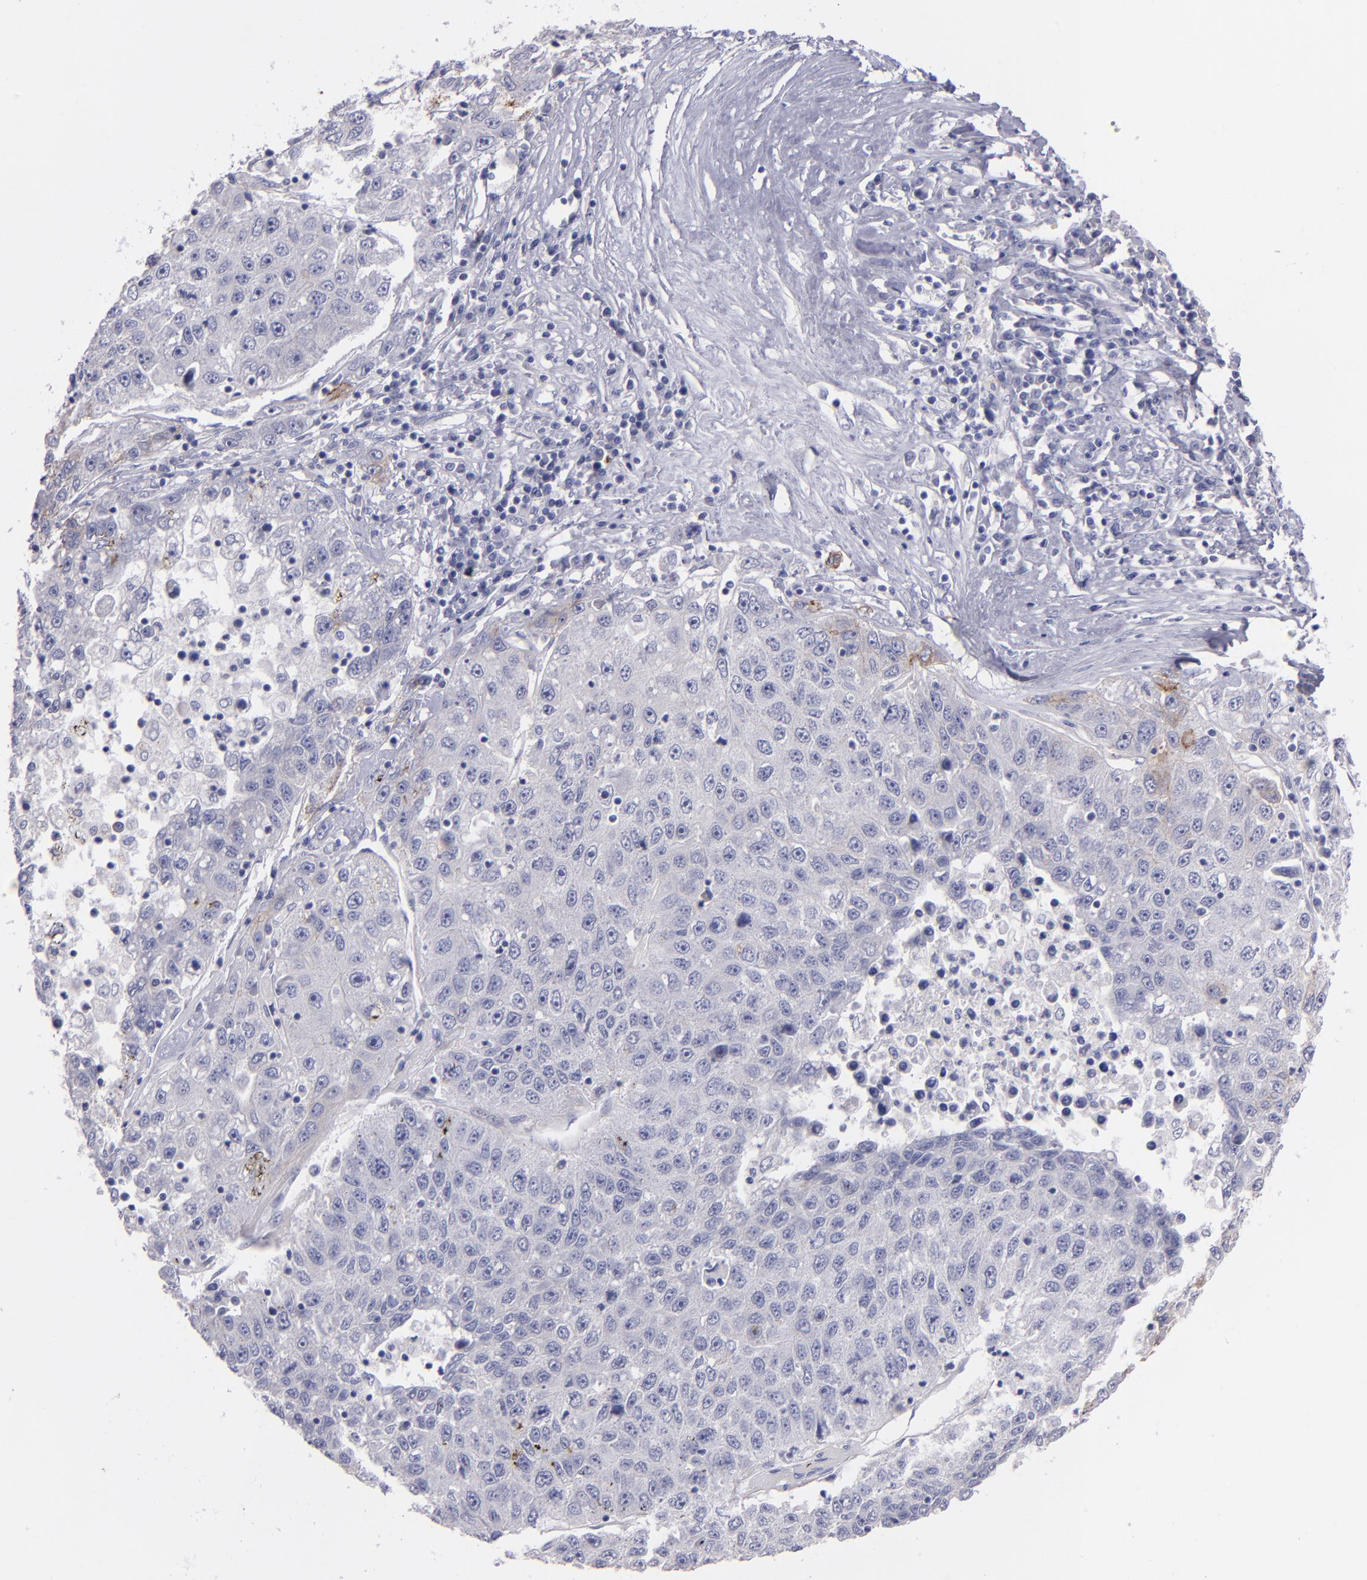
{"staining": {"intensity": "negative", "quantity": "none", "location": "none"}, "tissue": "liver cancer", "cell_type": "Tumor cells", "image_type": "cancer", "snomed": [{"axis": "morphology", "description": "Carcinoma, Hepatocellular, NOS"}, {"axis": "topography", "description": "Liver"}], "caption": "DAB (3,3'-diaminobenzidine) immunohistochemical staining of liver cancer (hepatocellular carcinoma) demonstrates no significant positivity in tumor cells.", "gene": "SNAP25", "patient": {"sex": "male", "age": 49}}